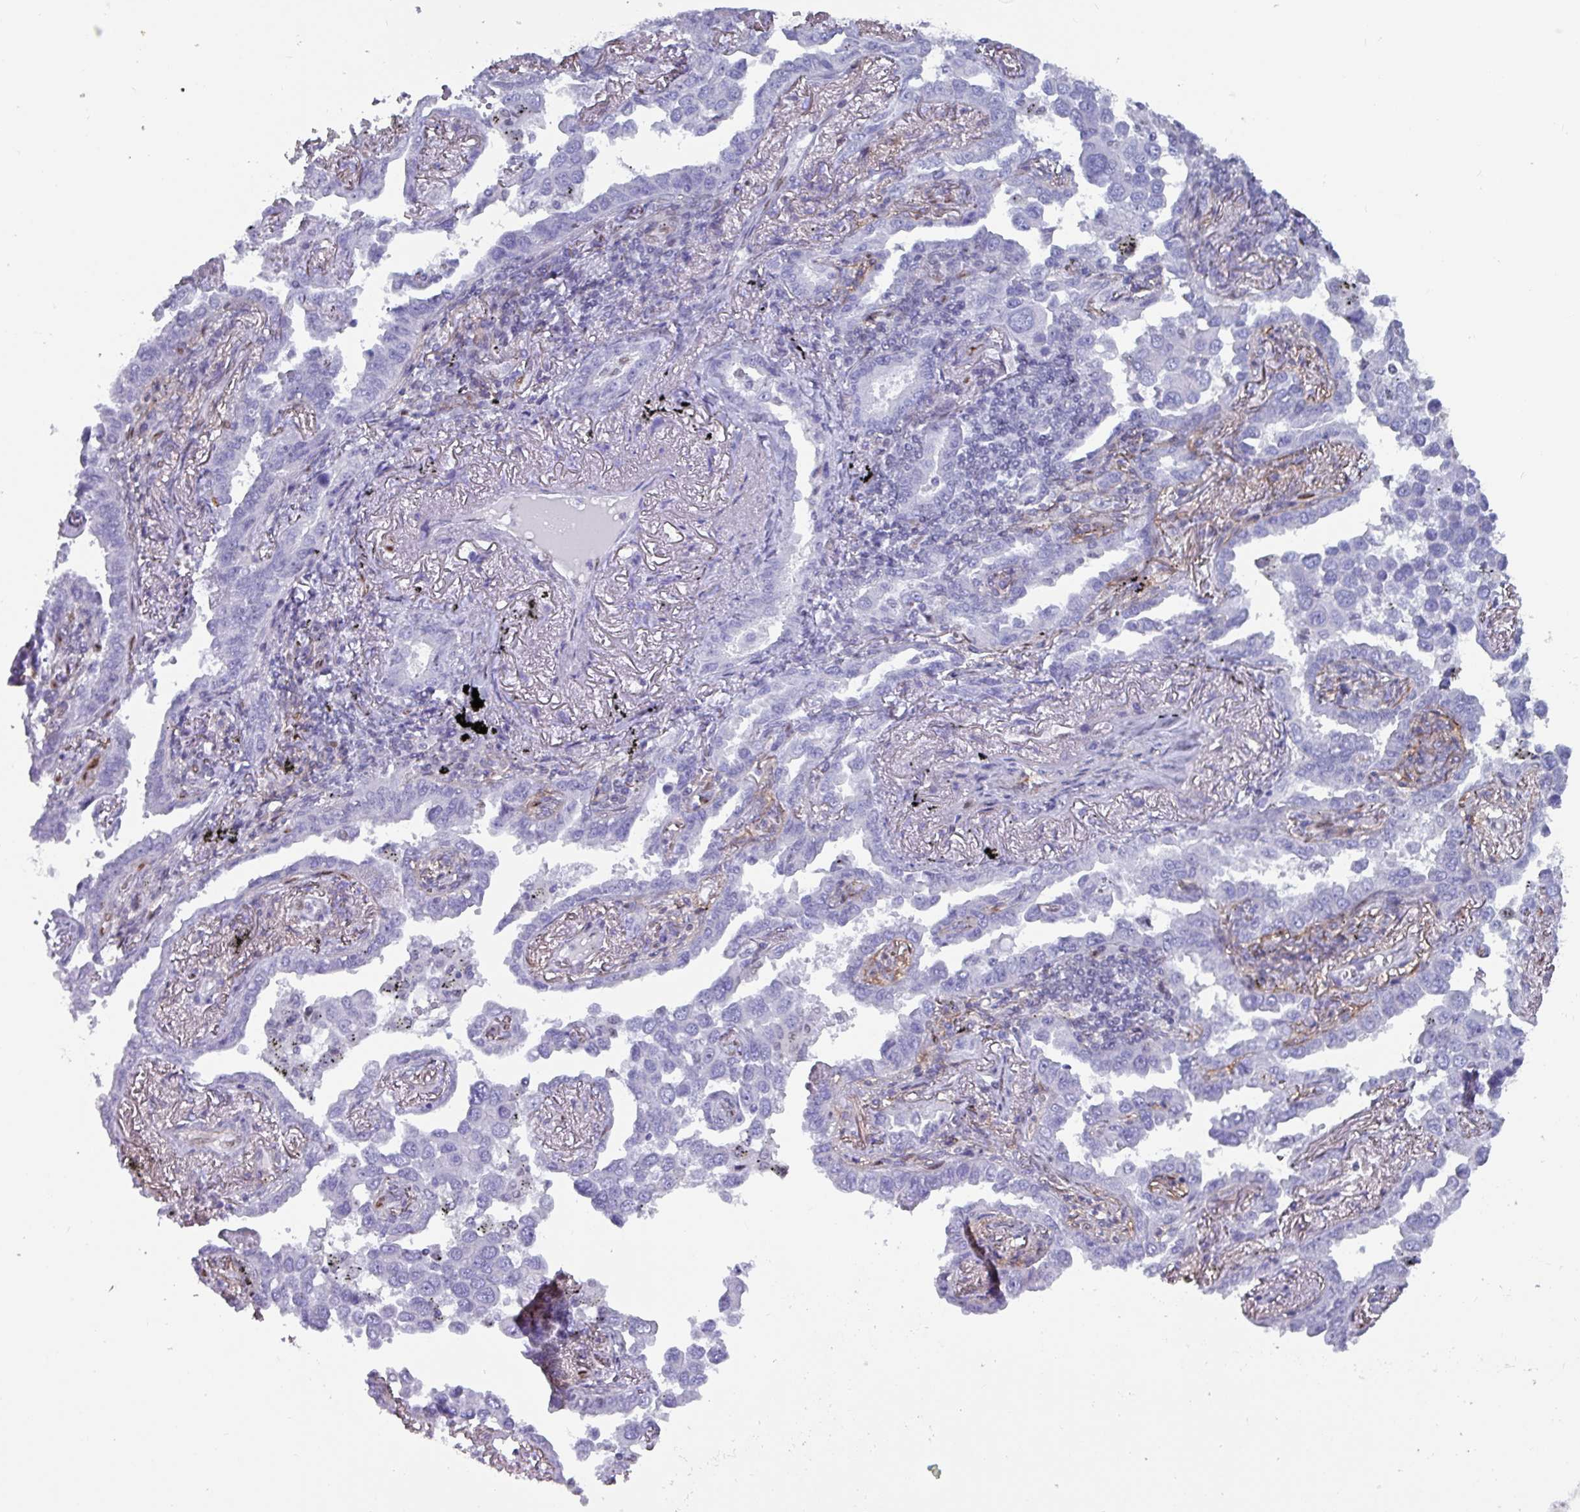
{"staining": {"intensity": "negative", "quantity": "none", "location": "none"}, "tissue": "lung cancer", "cell_type": "Tumor cells", "image_type": "cancer", "snomed": [{"axis": "morphology", "description": "Adenocarcinoma, NOS"}, {"axis": "topography", "description": "Lung"}], "caption": "The image exhibits no staining of tumor cells in adenocarcinoma (lung).", "gene": "ZNF816-ZNF321P", "patient": {"sex": "male", "age": 67}}